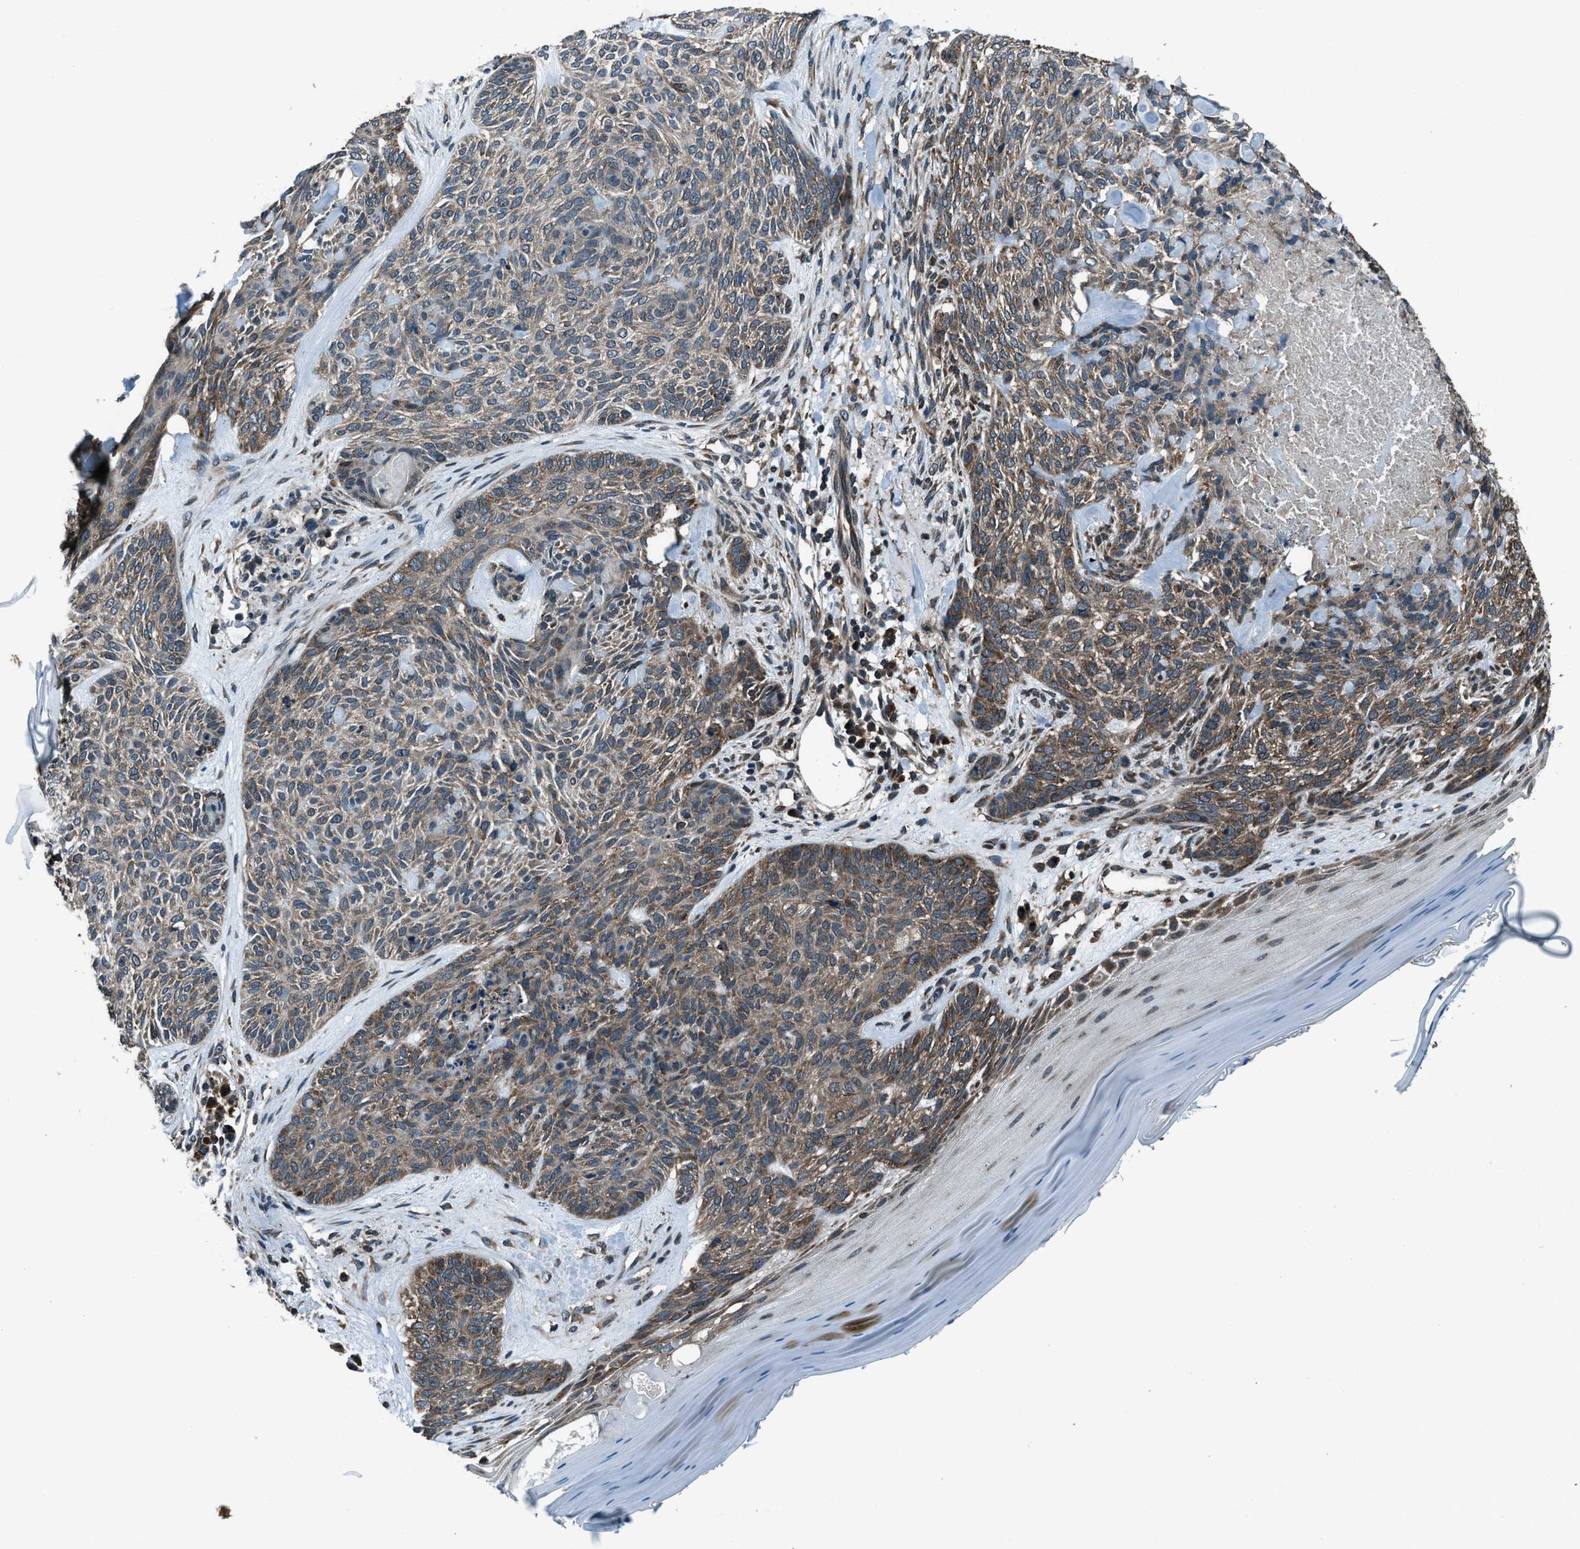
{"staining": {"intensity": "weak", "quantity": ">75%", "location": "cytoplasmic/membranous"}, "tissue": "skin cancer", "cell_type": "Tumor cells", "image_type": "cancer", "snomed": [{"axis": "morphology", "description": "Basal cell carcinoma"}, {"axis": "topography", "description": "Skin"}], "caption": "Immunohistochemical staining of skin cancer (basal cell carcinoma) shows low levels of weak cytoplasmic/membranous staining in approximately >75% of tumor cells. (DAB (3,3'-diaminobenzidine) IHC, brown staining for protein, blue staining for nuclei).", "gene": "TRIM4", "patient": {"sex": "male", "age": 55}}